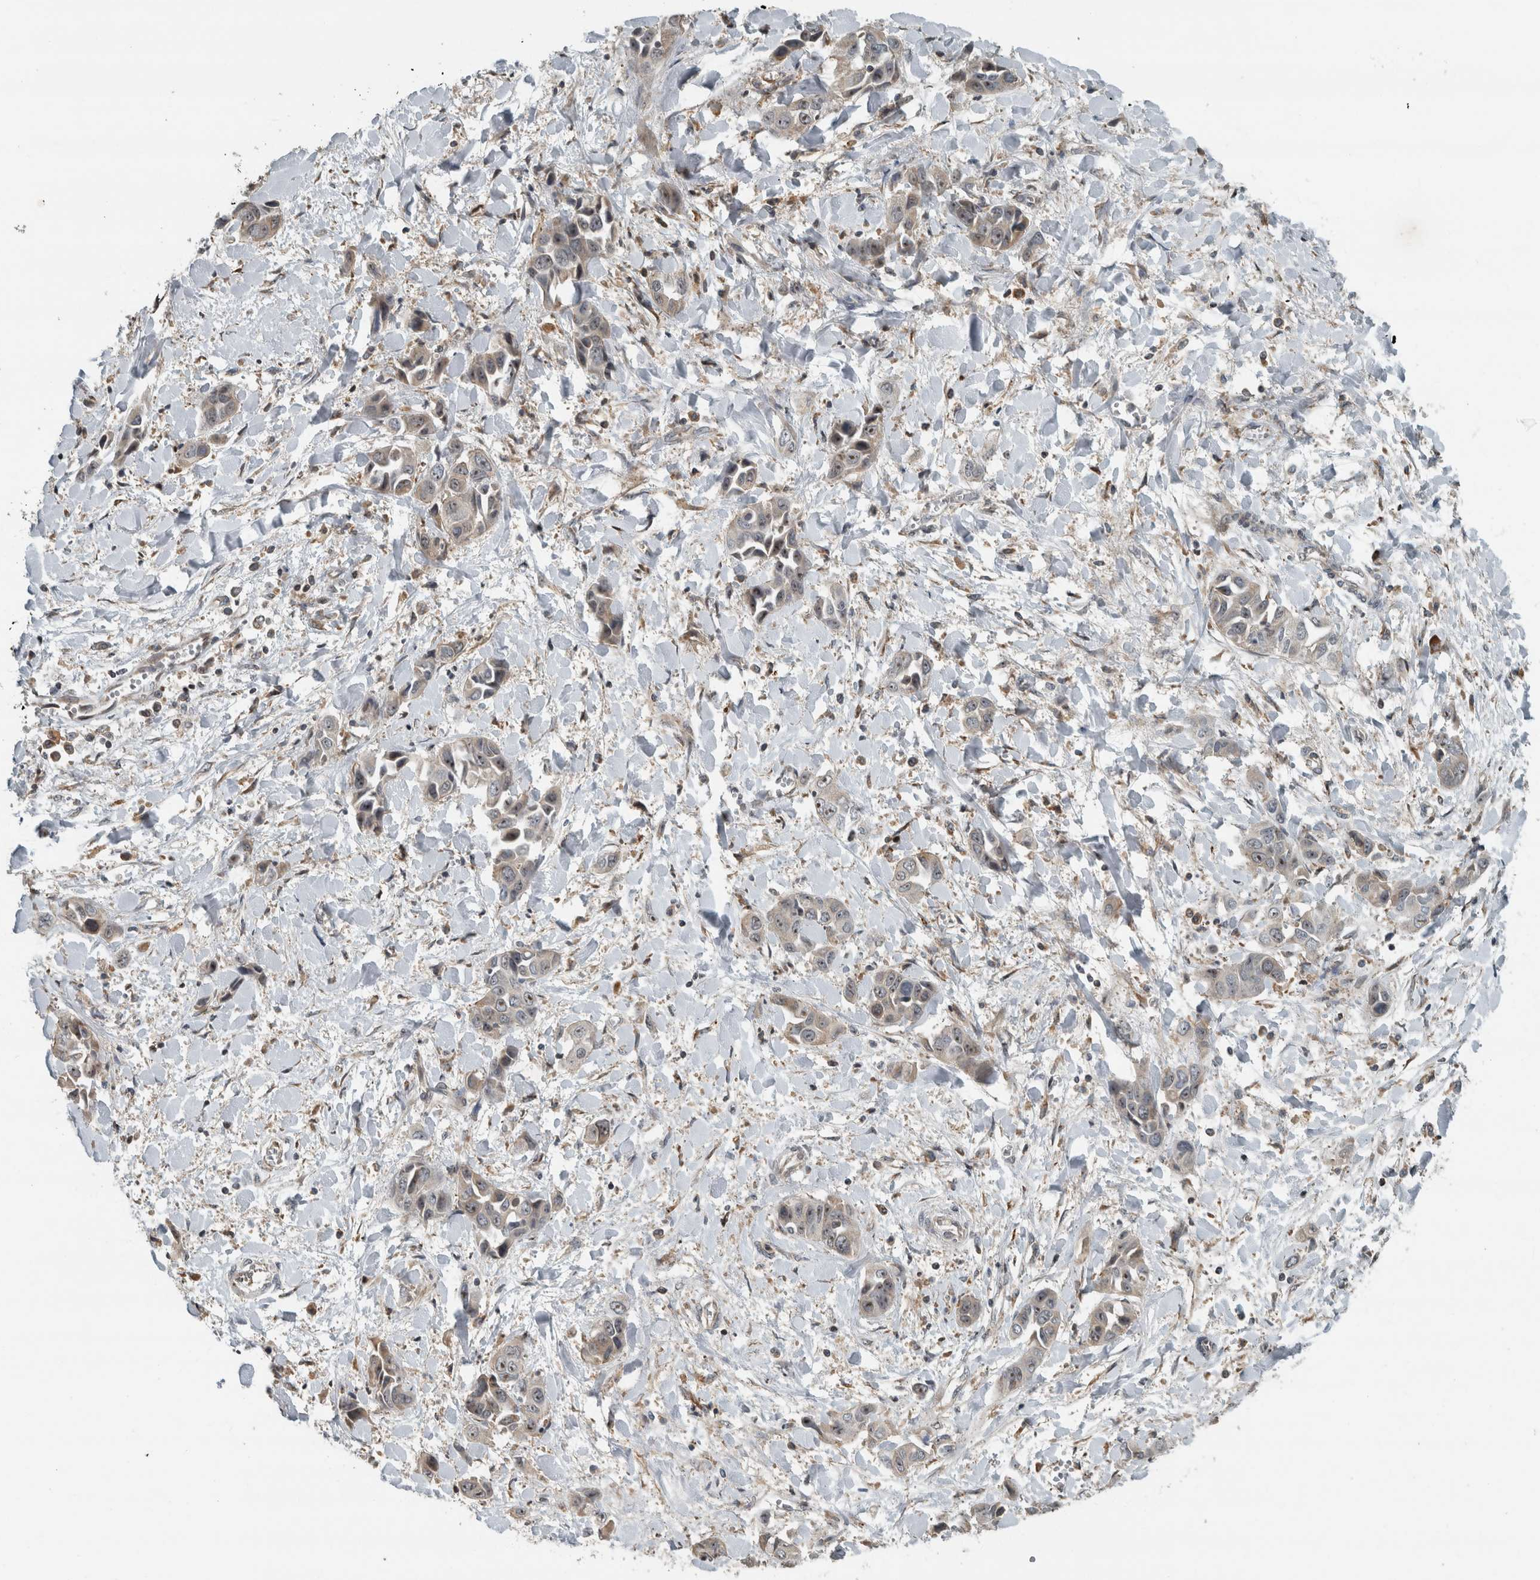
{"staining": {"intensity": "weak", "quantity": ">75%", "location": "cytoplasmic/membranous,nuclear"}, "tissue": "liver cancer", "cell_type": "Tumor cells", "image_type": "cancer", "snomed": [{"axis": "morphology", "description": "Cholangiocarcinoma"}, {"axis": "topography", "description": "Liver"}], "caption": "This is a histology image of immunohistochemistry (IHC) staining of cholangiocarcinoma (liver), which shows weak staining in the cytoplasmic/membranous and nuclear of tumor cells.", "gene": "GPR137B", "patient": {"sex": "female", "age": 52}}